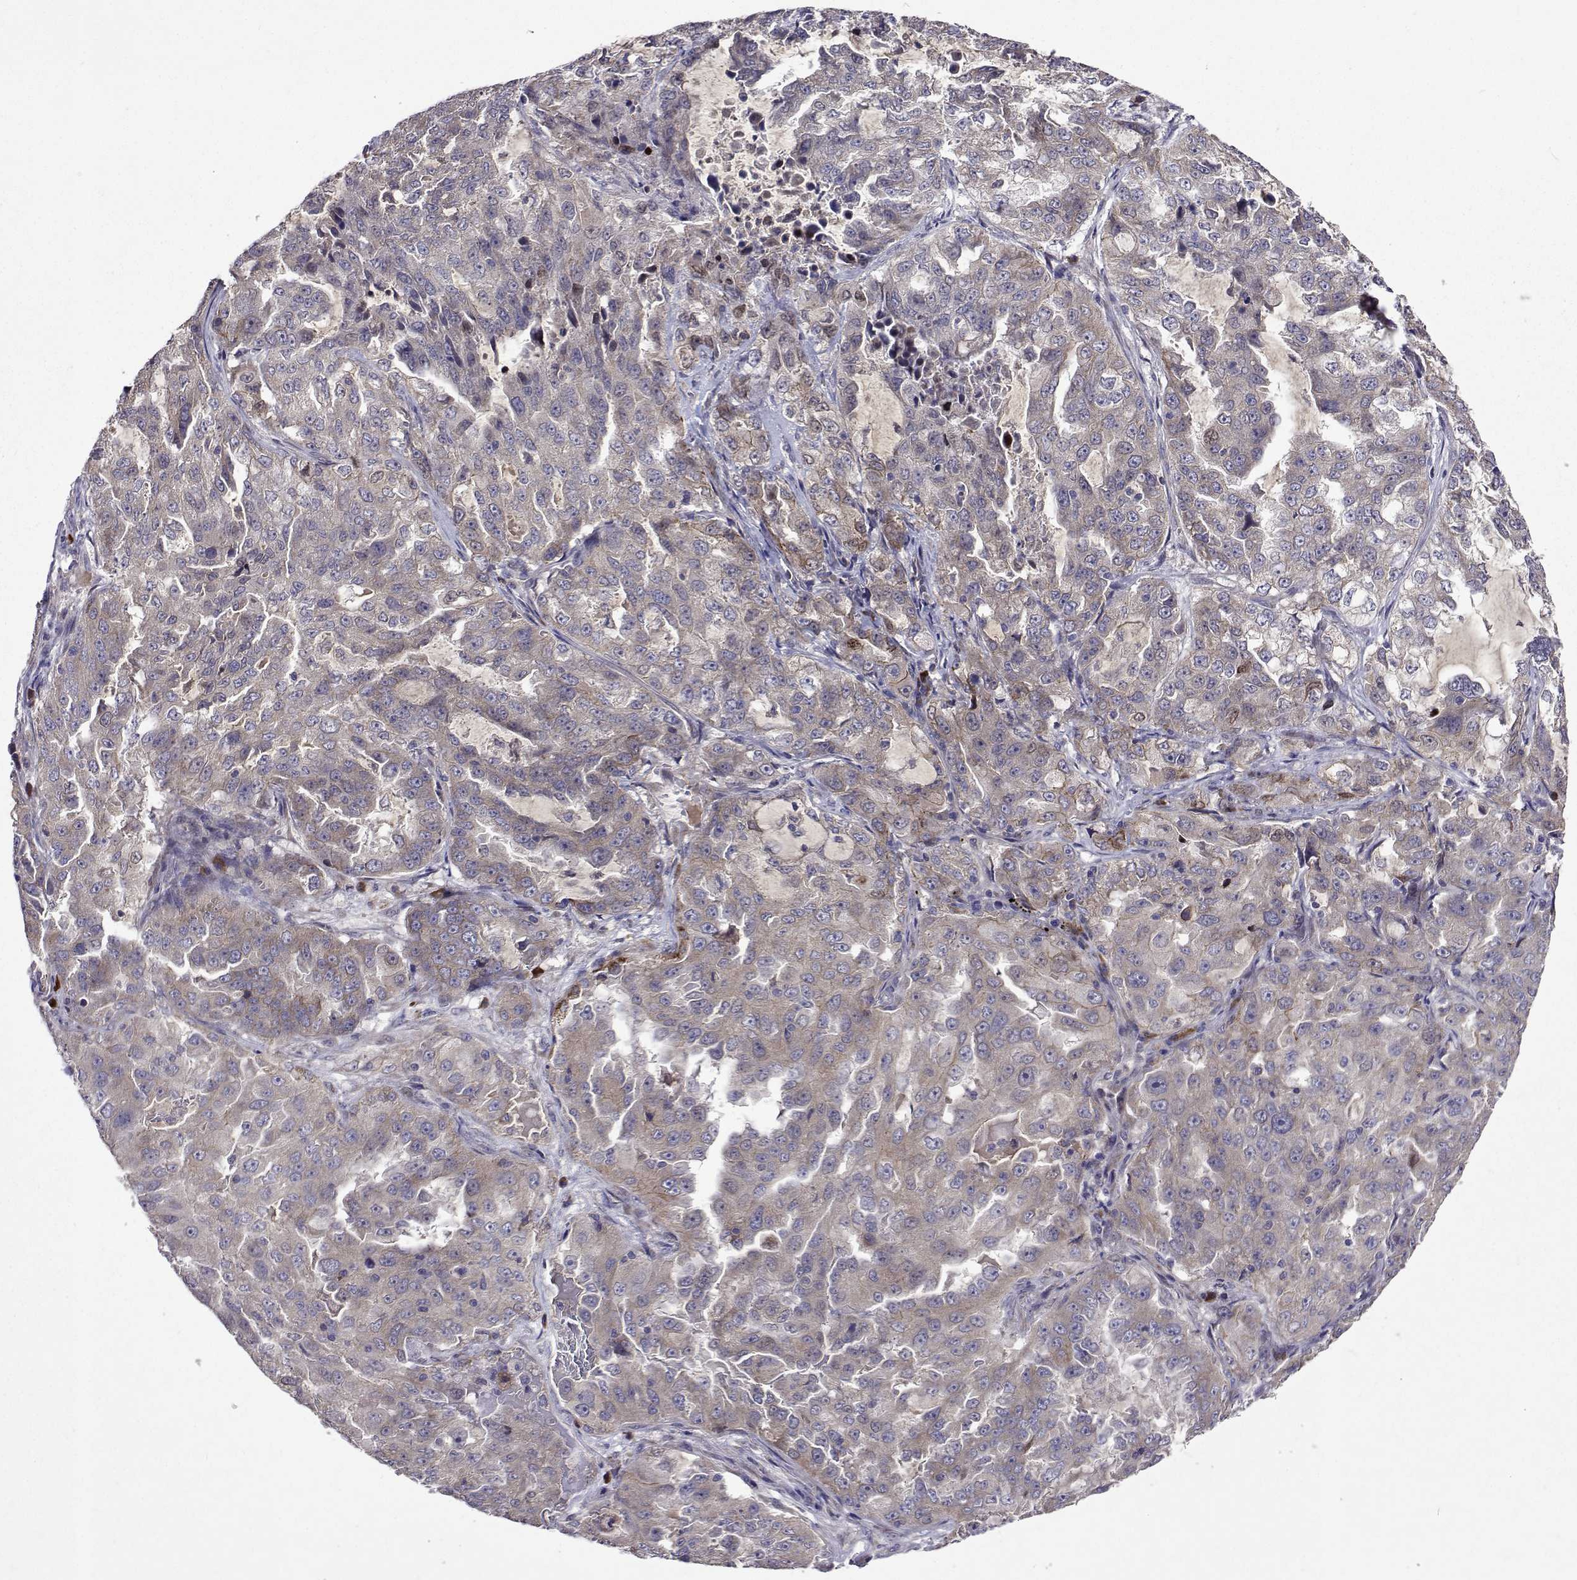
{"staining": {"intensity": "weak", "quantity": ">75%", "location": "cytoplasmic/membranous"}, "tissue": "lung cancer", "cell_type": "Tumor cells", "image_type": "cancer", "snomed": [{"axis": "morphology", "description": "Adenocarcinoma, NOS"}, {"axis": "topography", "description": "Lung"}], "caption": "Tumor cells show weak cytoplasmic/membranous positivity in approximately >75% of cells in adenocarcinoma (lung).", "gene": "TARBP2", "patient": {"sex": "female", "age": 61}}